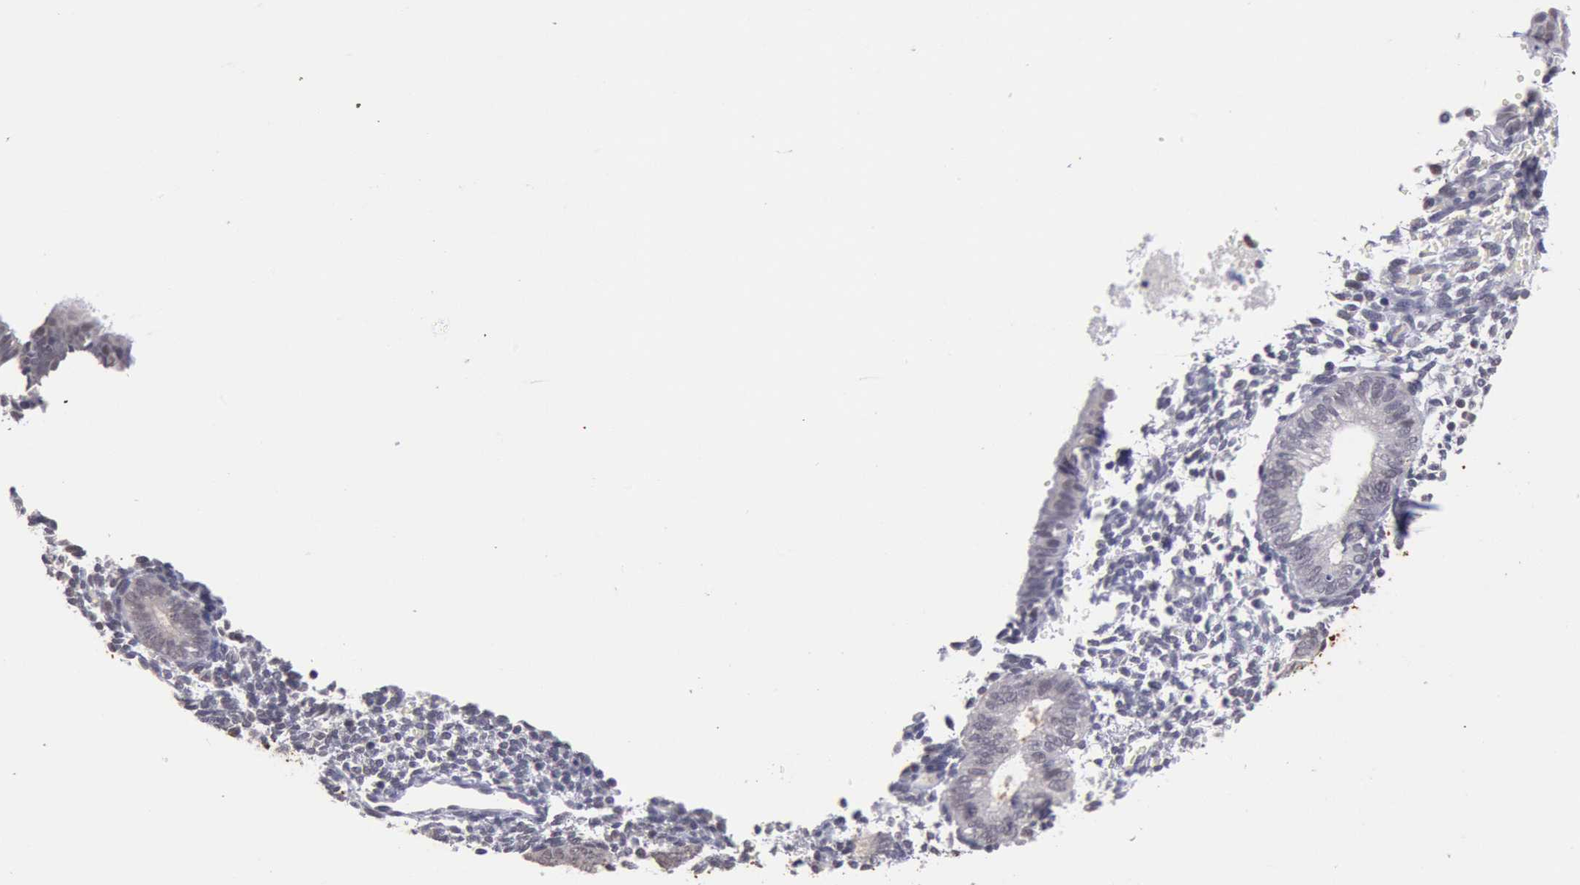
{"staining": {"intensity": "negative", "quantity": "none", "location": "none"}, "tissue": "endometrium", "cell_type": "Cells in endometrial stroma", "image_type": "normal", "snomed": [{"axis": "morphology", "description": "Normal tissue, NOS"}, {"axis": "topography", "description": "Endometrium"}], "caption": "The micrograph reveals no staining of cells in endometrial stroma in unremarkable endometrium. (DAB immunohistochemistry (IHC) visualized using brightfield microscopy, high magnification).", "gene": "MYH6", "patient": {"sex": "female", "age": 61}}